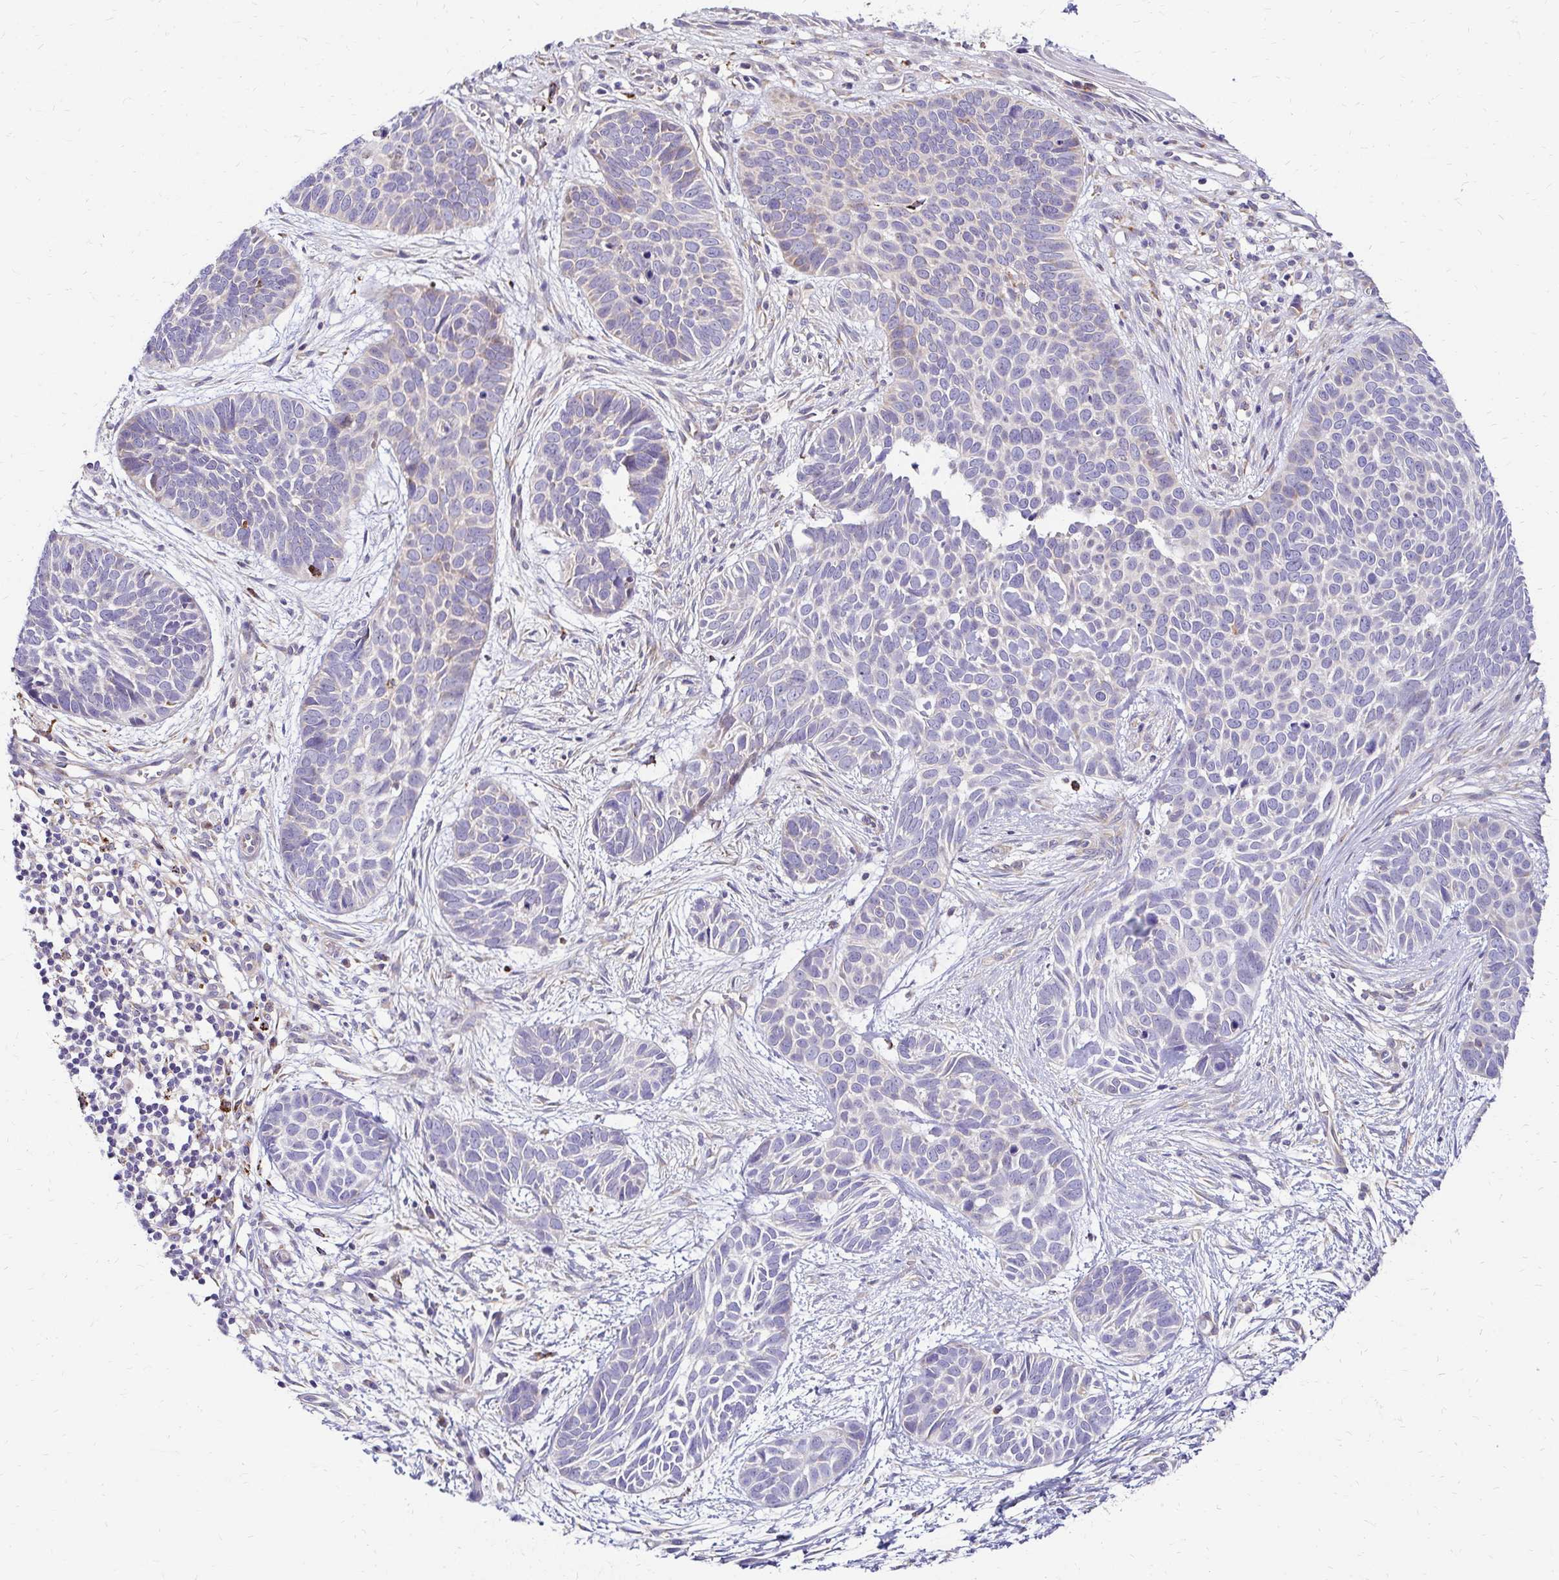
{"staining": {"intensity": "negative", "quantity": "none", "location": "none"}, "tissue": "skin cancer", "cell_type": "Tumor cells", "image_type": "cancer", "snomed": [{"axis": "morphology", "description": "Basal cell carcinoma"}, {"axis": "topography", "description": "Skin"}], "caption": "There is no significant staining in tumor cells of skin basal cell carcinoma.", "gene": "IDUA", "patient": {"sex": "male", "age": 69}}